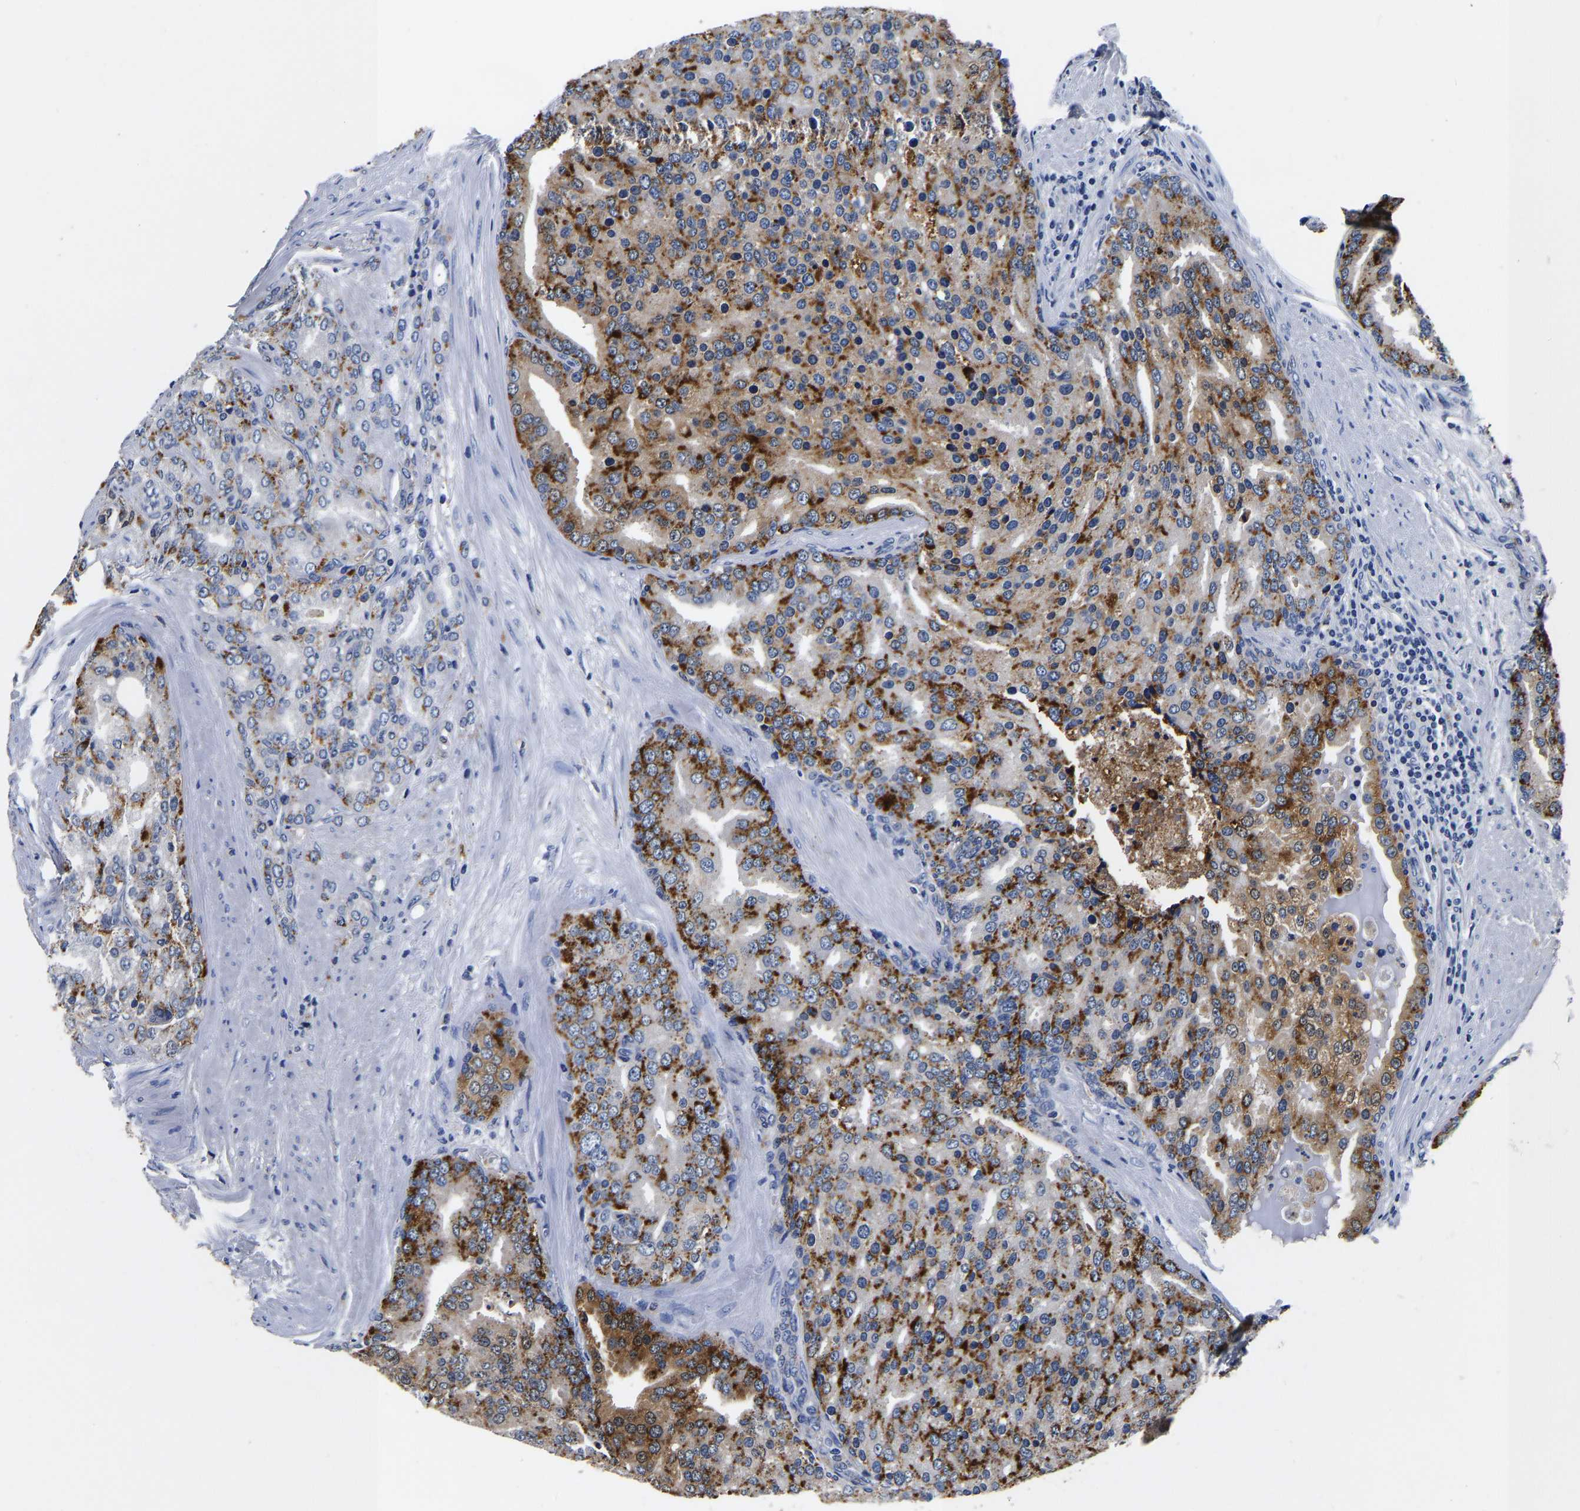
{"staining": {"intensity": "strong", "quantity": "25%-75%", "location": "cytoplasmic/membranous"}, "tissue": "prostate cancer", "cell_type": "Tumor cells", "image_type": "cancer", "snomed": [{"axis": "morphology", "description": "Adenocarcinoma, High grade"}, {"axis": "topography", "description": "Prostate"}], "caption": "About 25%-75% of tumor cells in human adenocarcinoma (high-grade) (prostate) display strong cytoplasmic/membranous protein positivity as visualized by brown immunohistochemical staining.", "gene": "GRN", "patient": {"sex": "male", "age": 50}}